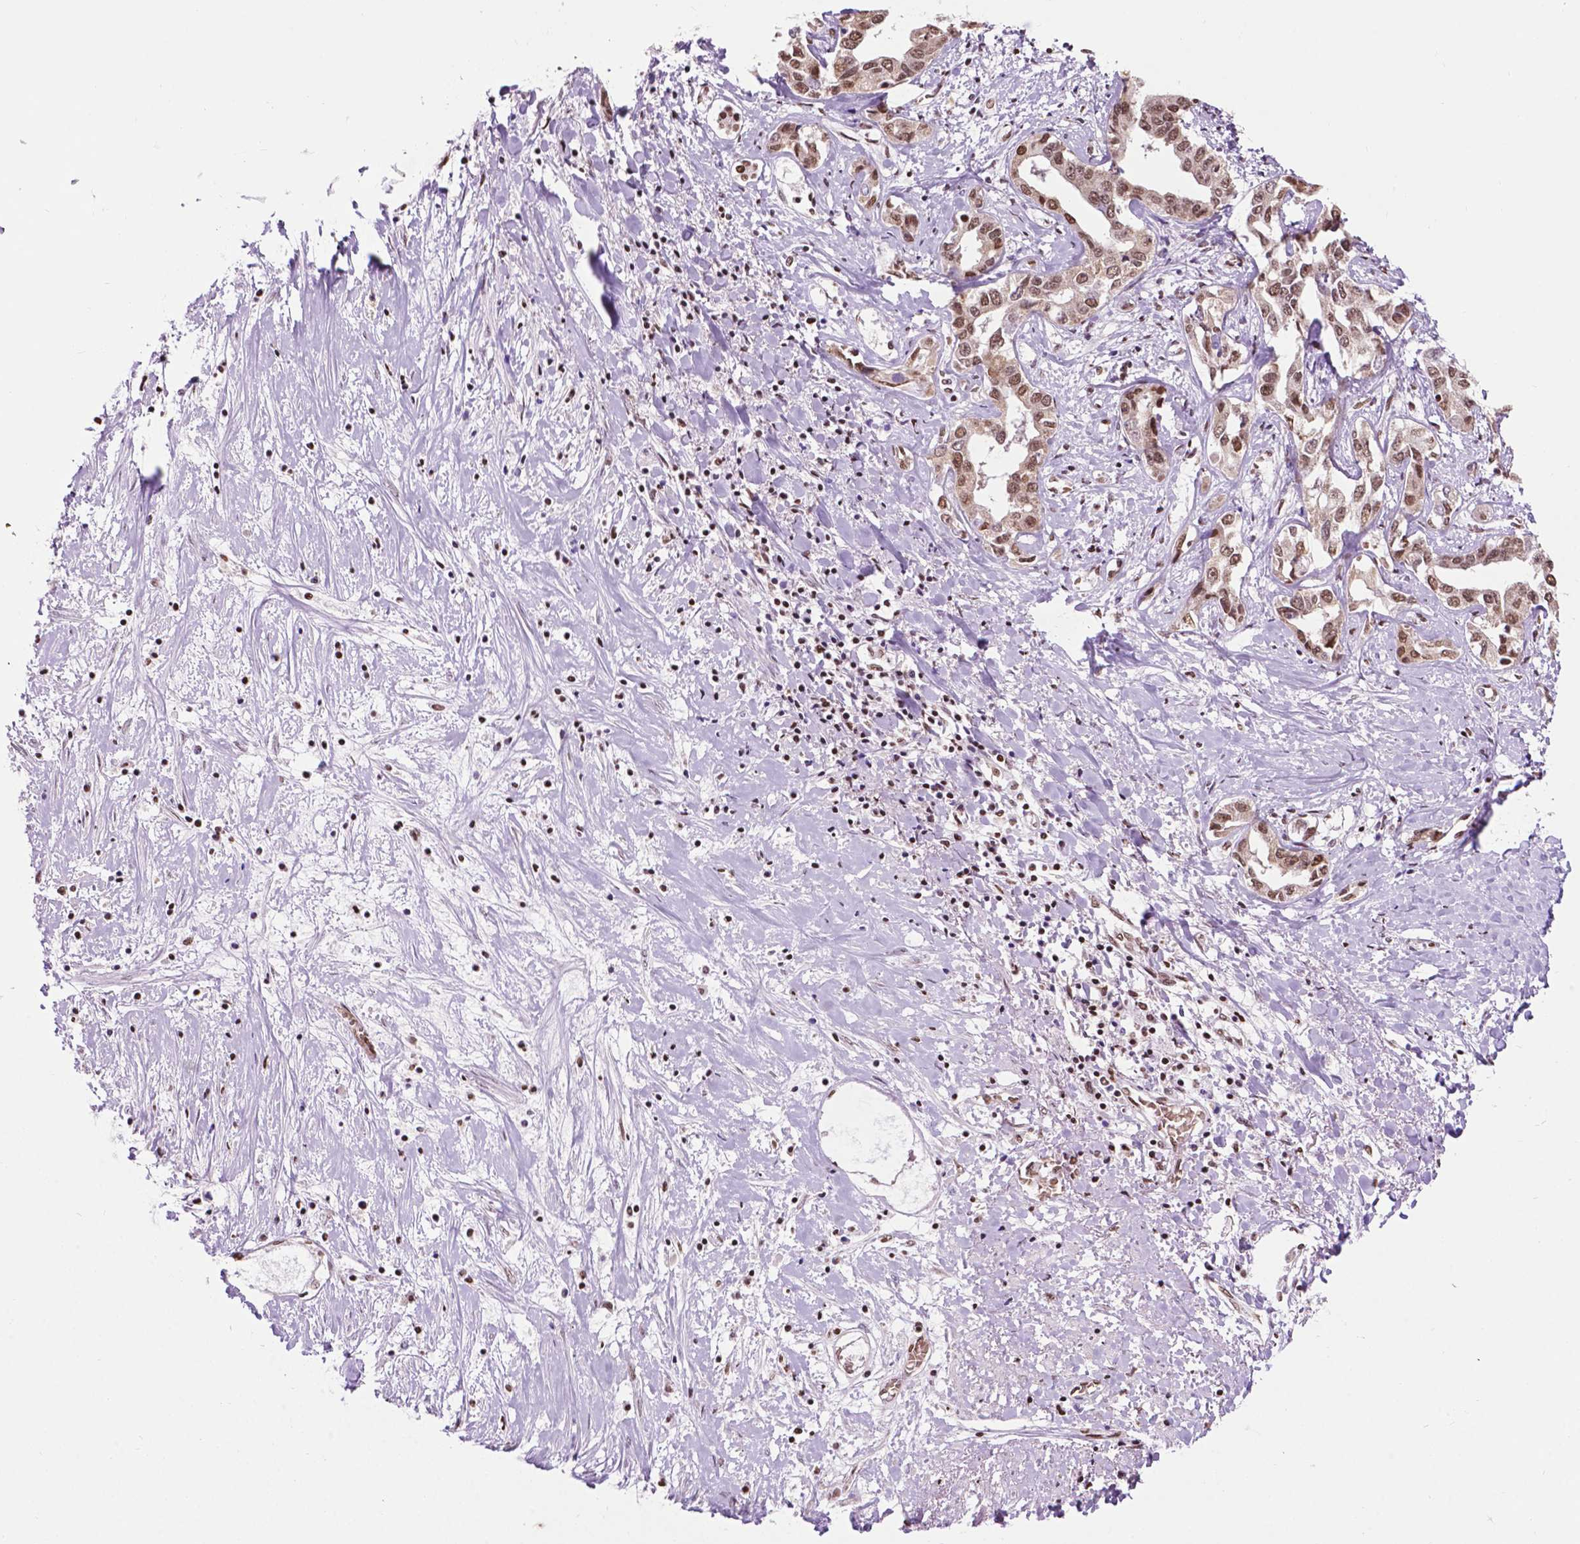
{"staining": {"intensity": "moderate", "quantity": ">75%", "location": "nuclear"}, "tissue": "liver cancer", "cell_type": "Tumor cells", "image_type": "cancer", "snomed": [{"axis": "morphology", "description": "Cholangiocarcinoma"}, {"axis": "topography", "description": "Liver"}], "caption": "Immunohistochemical staining of human liver cancer reveals medium levels of moderate nuclear protein staining in approximately >75% of tumor cells. The staining is performed using DAB (3,3'-diaminobenzidine) brown chromogen to label protein expression. The nuclei are counter-stained blue using hematoxylin.", "gene": "COL23A1", "patient": {"sex": "male", "age": 59}}